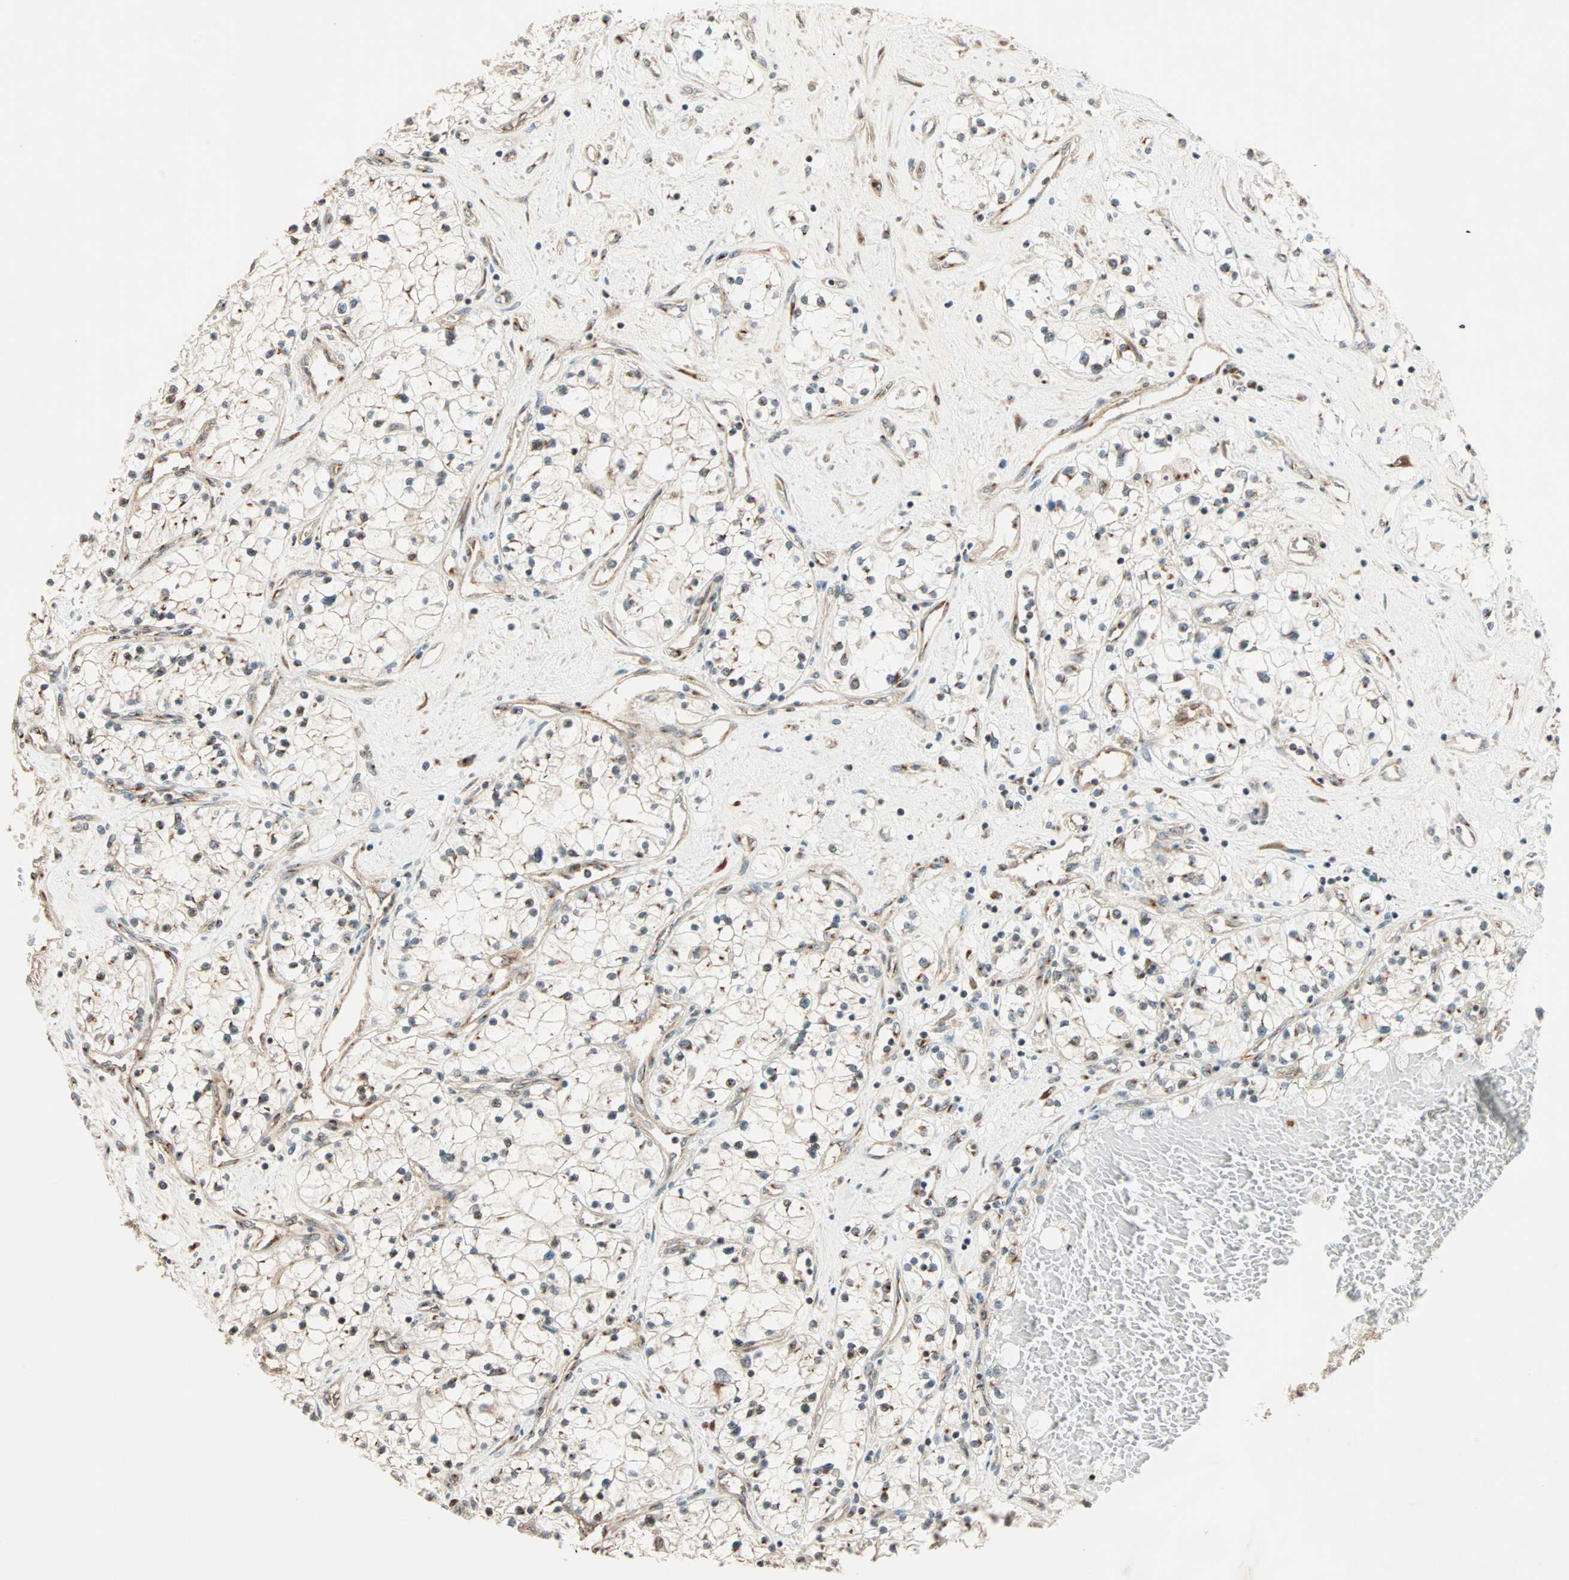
{"staining": {"intensity": "weak", "quantity": "<25%", "location": "cytoplasmic/membranous"}, "tissue": "renal cancer", "cell_type": "Tumor cells", "image_type": "cancer", "snomed": [{"axis": "morphology", "description": "Adenocarcinoma, NOS"}, {"axis": "topography", "description": "Kidney"}], "caption": "Tumor cells show no significant protein expression in renal adenocarcinoma.", "gene": "PRDM2", "patient": {"sex": "male", "age": 68}}